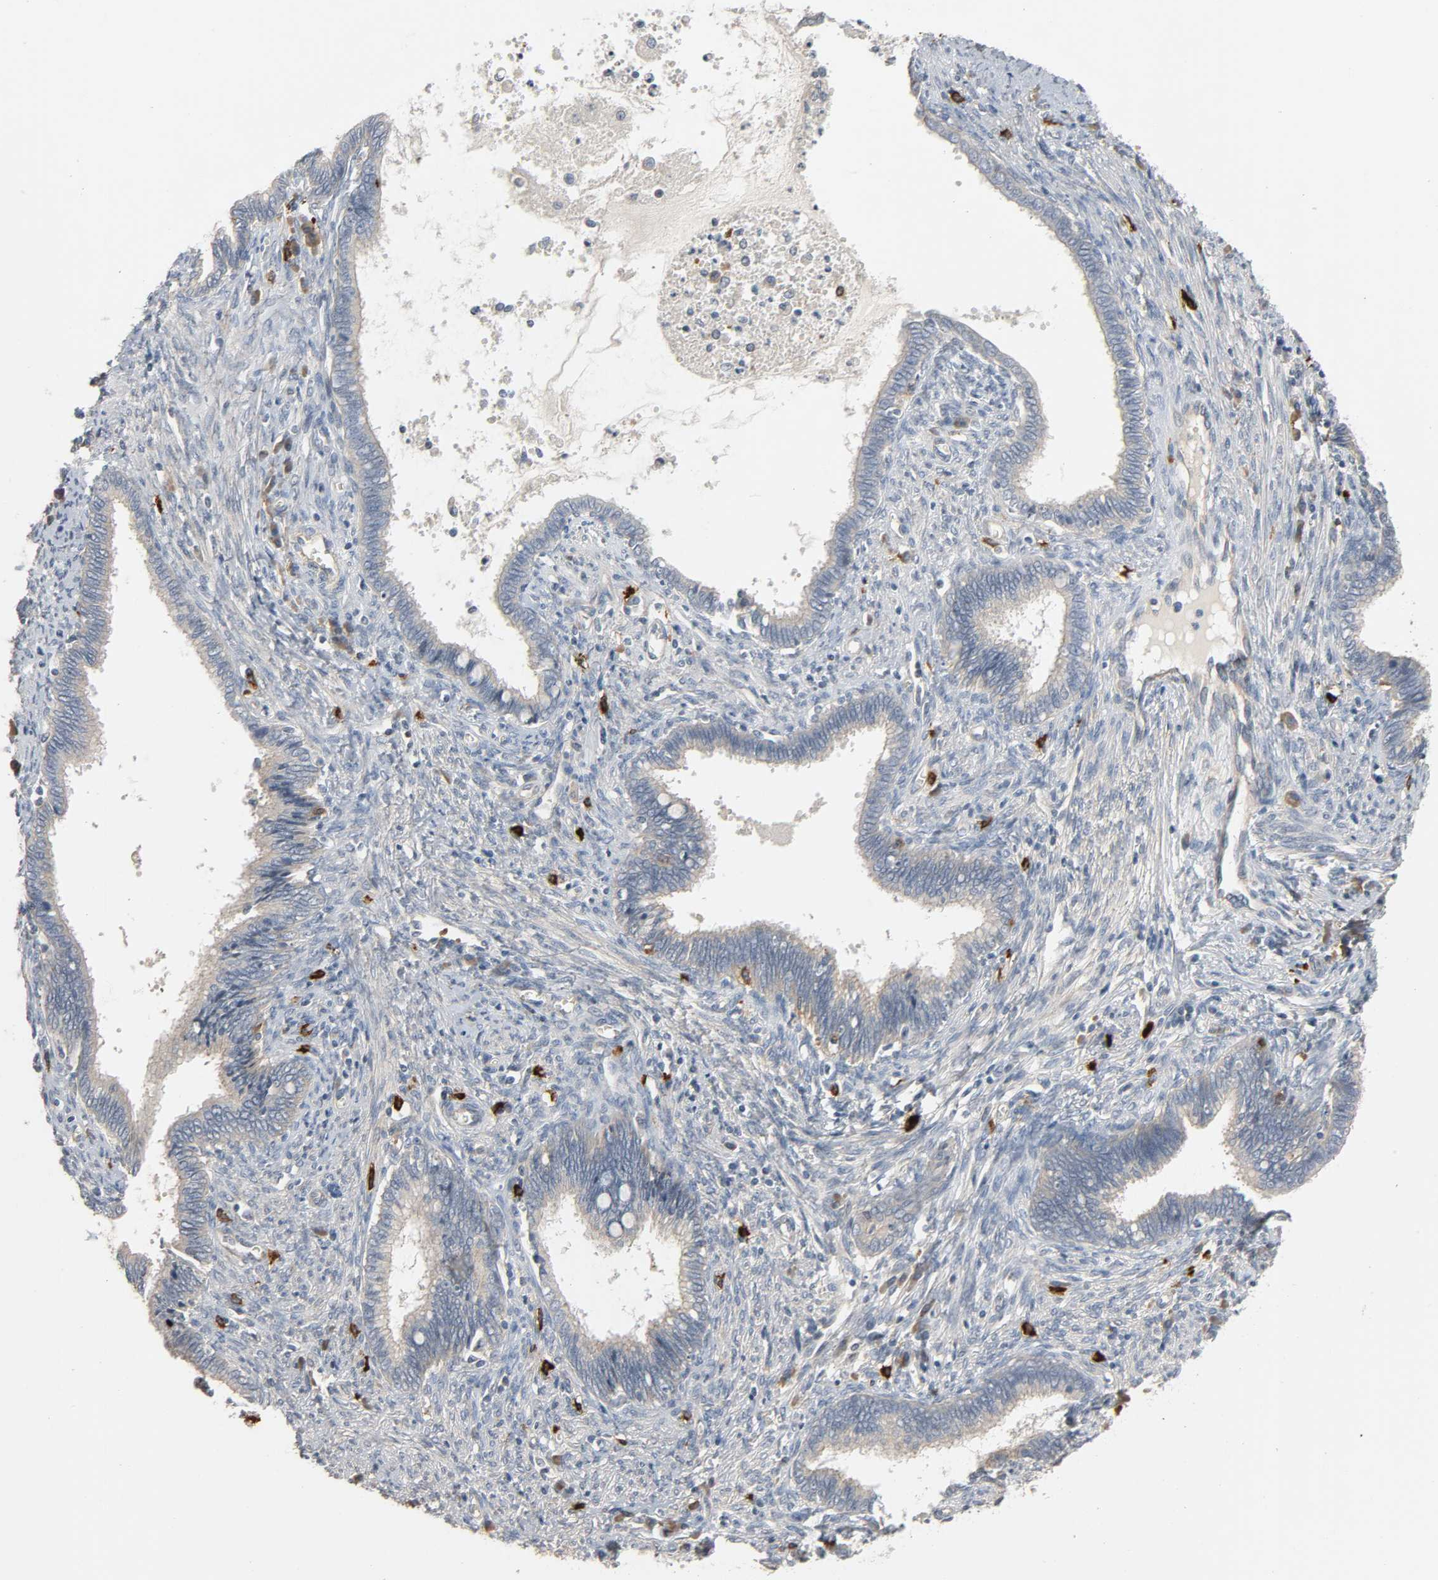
{"staining": {"intensity": "weak", "quantity": ">75%", "location": "cytoplasmic/membranous"}, "tissue": "cervical cancer", "cell_type": "Tumor cells", "image_type": "cancer", "snomed": [{"axis": "morphology", "description": "Adenocarcinoma, NOS"}, {"axis": "topography", "description": "Cervix"}], "caption": "A low amount of weak cytoplasmic/membranous positivity is present in approximately >75% of tumor cells in cervical adenocarcinoma tissue. The staining was performed using DAB (3,3'-diaminobenzidine) to visualize the protein expression in brown, while the nuclei were stained in blue with hematoxylin (Magnification: 20x).", "gene": "LIMCH1", "patient": {"sex": "female", "age": 44}}